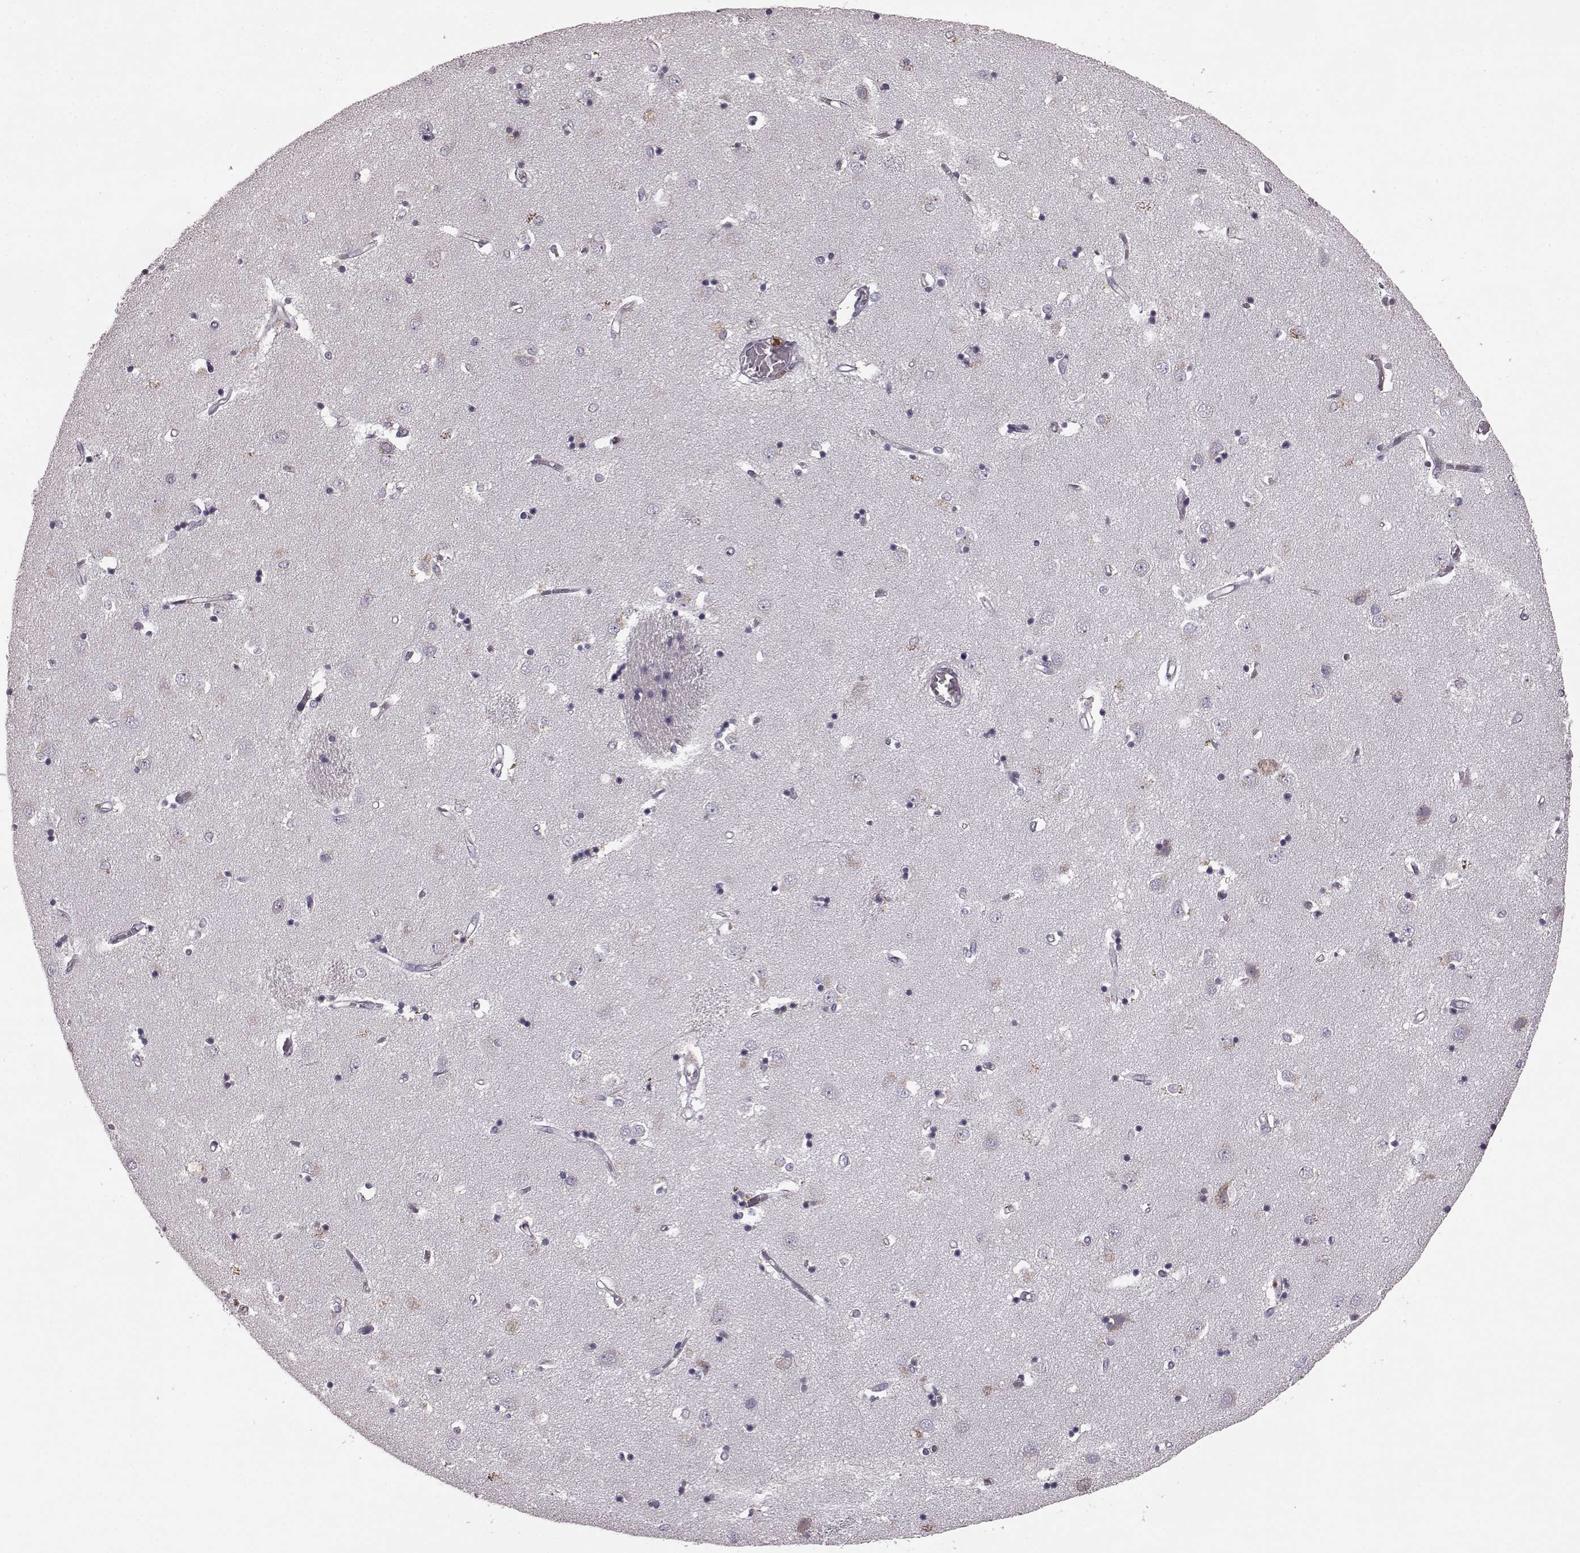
{"staining": {"intensity": "negative", "quantity": "none", "location": "none"}, "tissue": "caudate", "cell_type": "Glial cells", "image_type": "normal", "snomed": [{"axis": "morphology", "description": "Normal tissue, NOS"}, {"axis": "topography", "description": "Lateral ventricle wall"}], "caption": "Photomicrograph shows no protein positivity in glial cells of unremarkable caudate. (DAB (3,3'-diaminobenzidine) immunohistochemistry (IHC) visualized using brightfield microscopy, high magnification).", "gene": "PDCD1", "patient": {"sex": "male", "age": 54}}